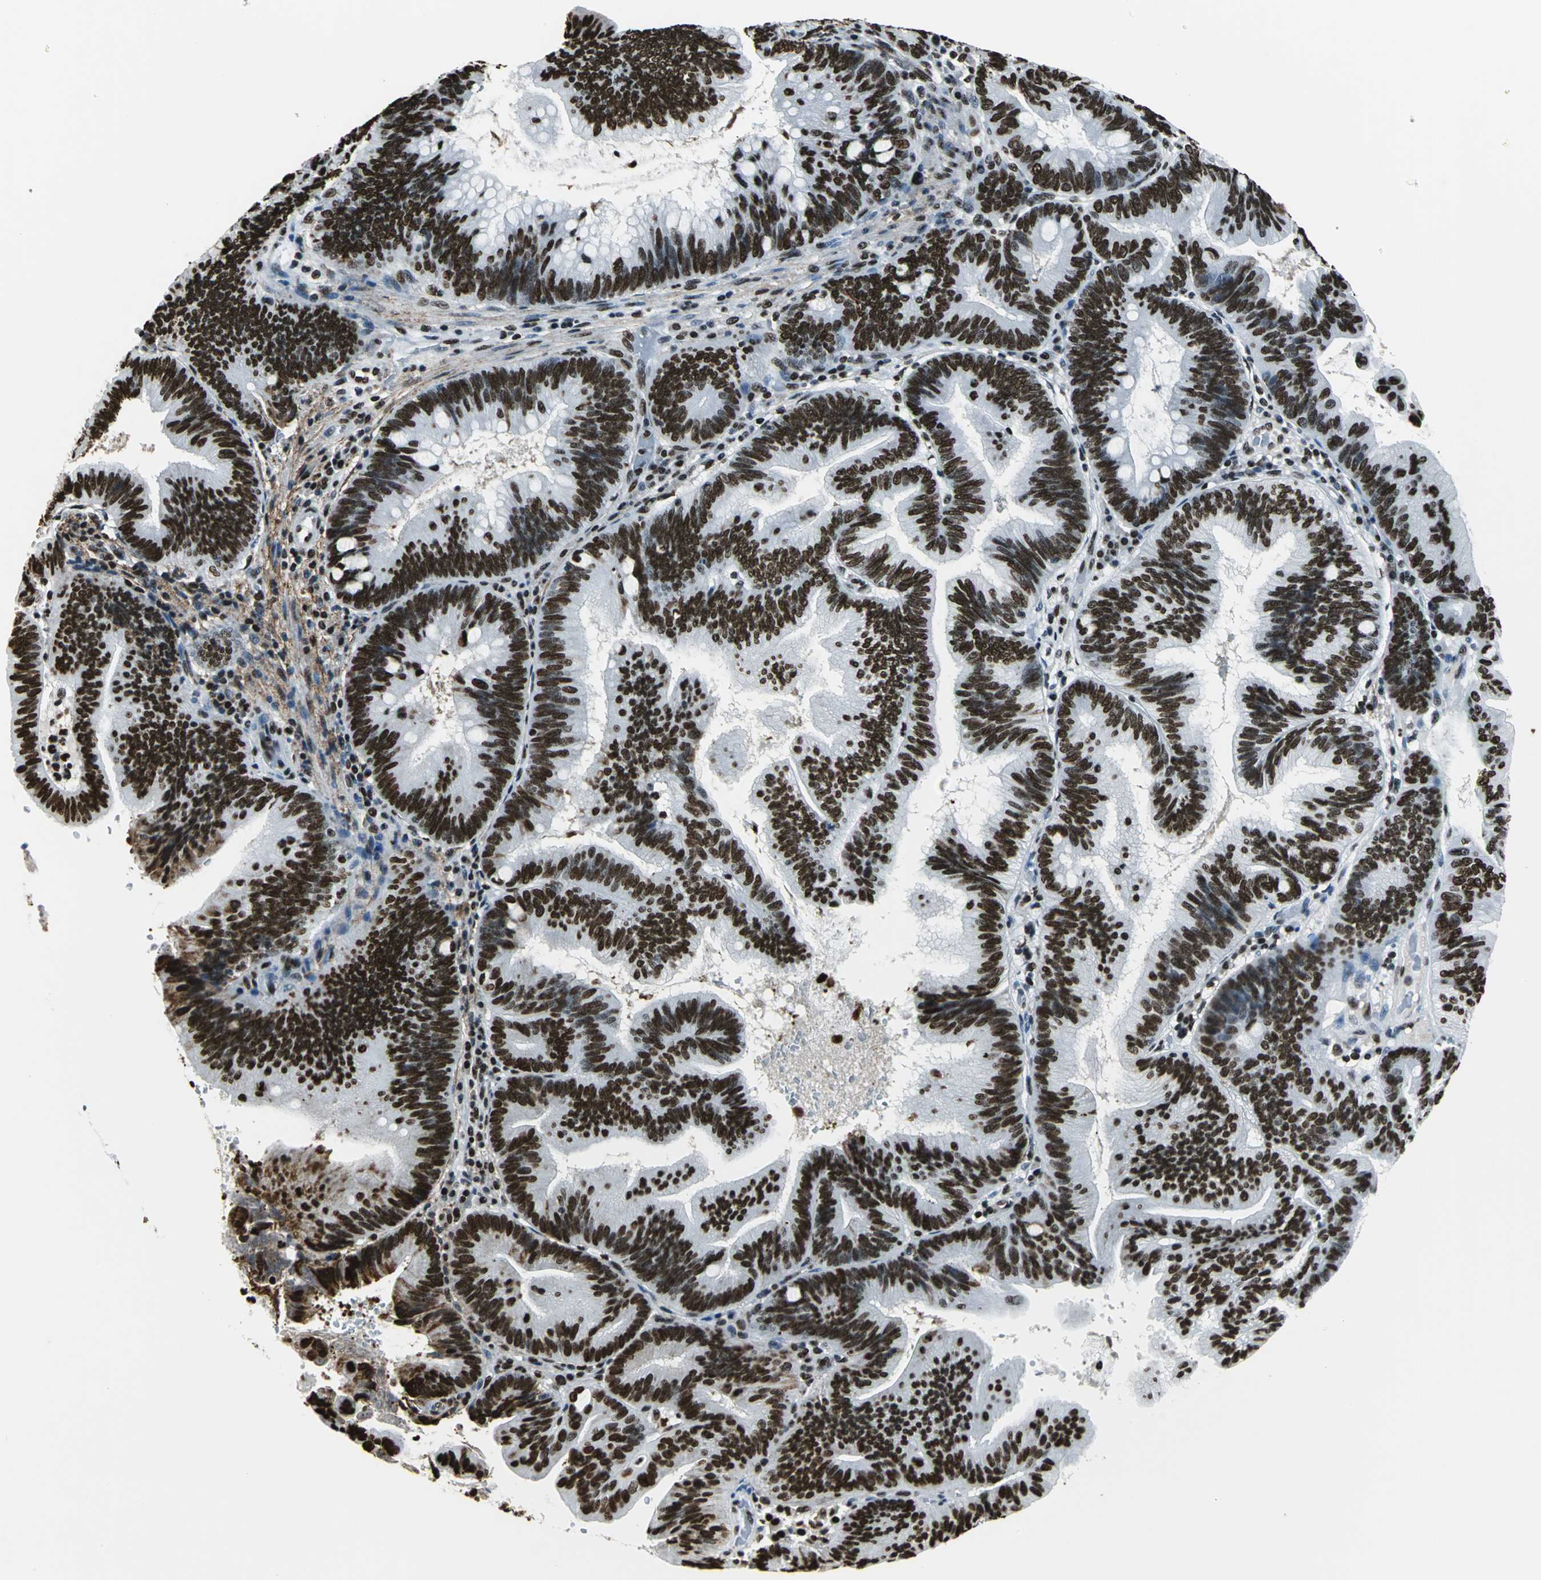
{"staining": {"intensity": "strong", "quantity": ">75%", "location": "nuclear"}, "tissue": "pancreatic cancer", "cell_type": "Tumor cells", "image_type": "cancer", "snomed": [{"axis": "morphology", "description": "Adenocarcinoma, NOS"}, {"axis": "topography", "description": "Pancreas"}], "caption": "Strong nuclear protein staining is present in approximately >75% of tumor cells in pancreatic adenocarcinoma.", "gene": "APEX1", "patient": {"sex": "male", "age": 82}}